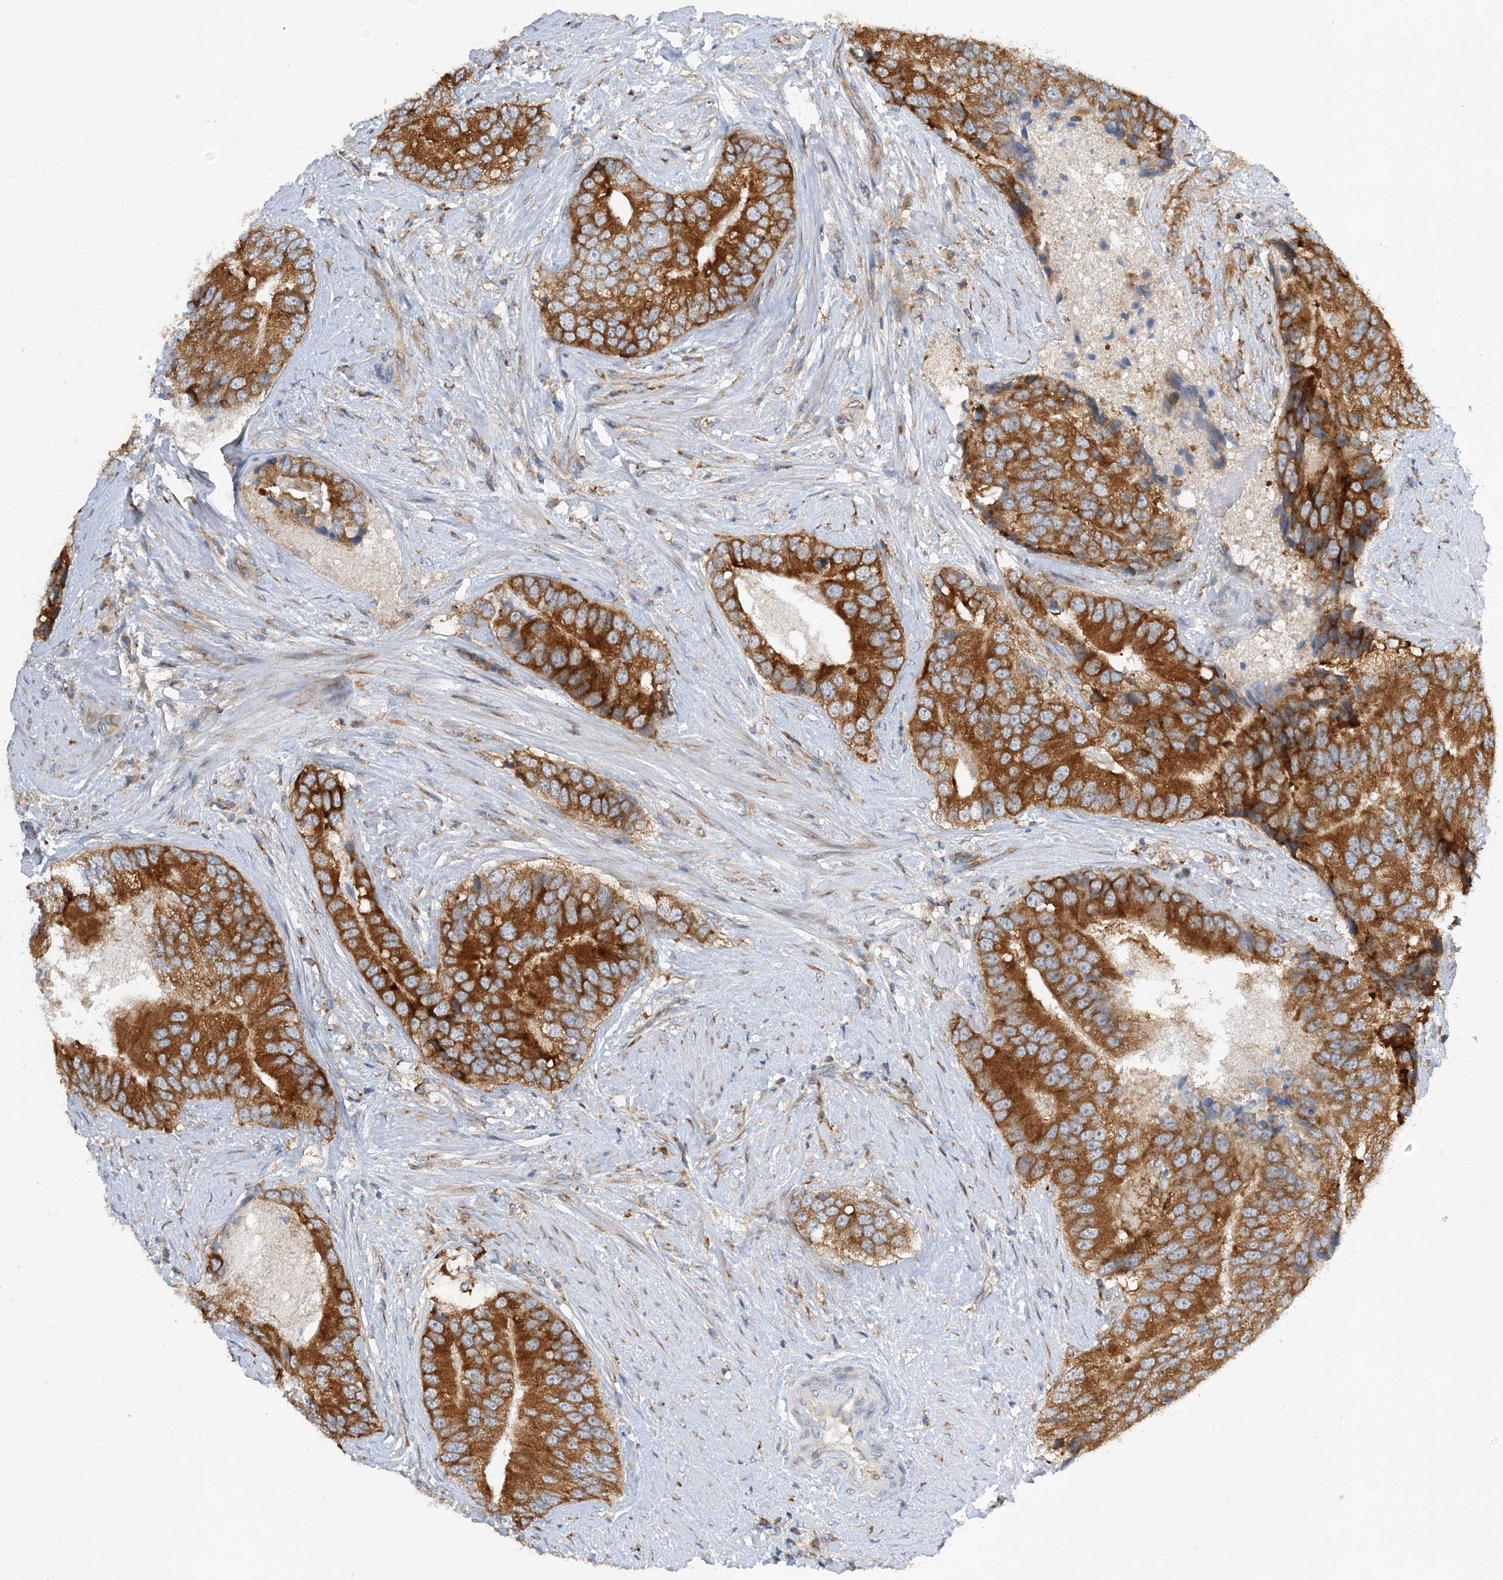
{"staining": {"intensity": "strong", "quantity": ">75%", "location": "cytoplasmic/membranous"}, "tissue": "prostate cancer", "cell_type": "Tumor cells", "image_type": "cancer", "snomed": [{"axis": "morphology", "description": "Adenocarcinoma, High grade"}, {"axis": "topography", "description": "Prostate"}], "caption": "Protein staining demonstrates strong cytoplasmic/membranous positivity in approximately >75% of tumor cells in prostate cancer (adenocarcinoma (high-grade)).", "gene": "LARP4B", "patient": {"sex": "male", "age": 70}}